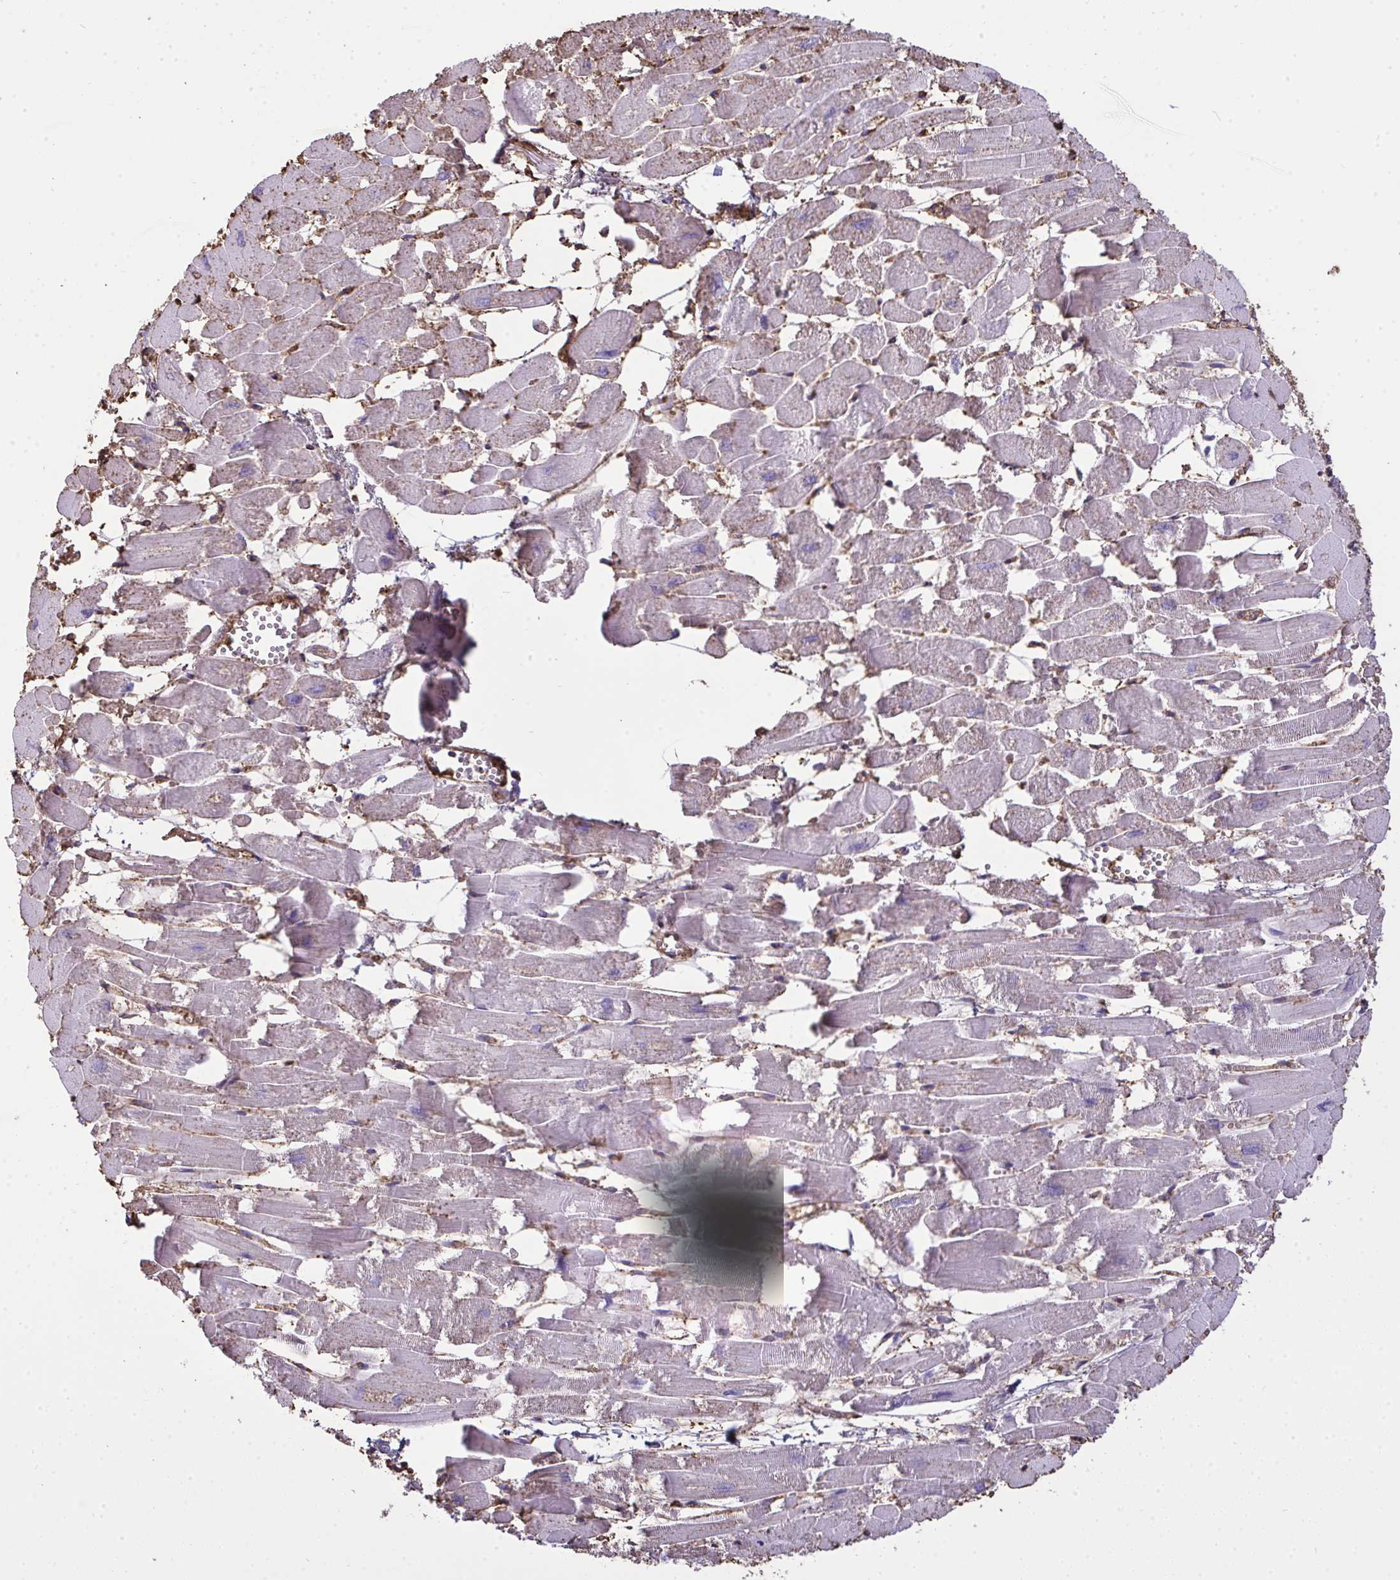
{"staining": {"intensity": "negative", "quantity": "none", "location": "none"}, "tissue": "heart muscle", "cell_type": "Cardiomyocytes", "image_type": "normal", "snomed": [{"axis": "morphology", "description": "Normal tissue, NOS"}, {"axis": "topography", "description": "Heart"}], "caption": "High magnification brightfield microscopy of normal heart muscle stained with DAB (brown) and counterstained with hematoxylin (blue): cardiomyocytes show no significant expression. (Stains: DAB (3,3'-diaminobenzidine) immunohistochemistry (IHC) with hematoxylin counter stain, Microscopy: brightfield microscopy at high magnification).", "gene": "ANXA5", "patient": {"sex": "female", "age": 52}}